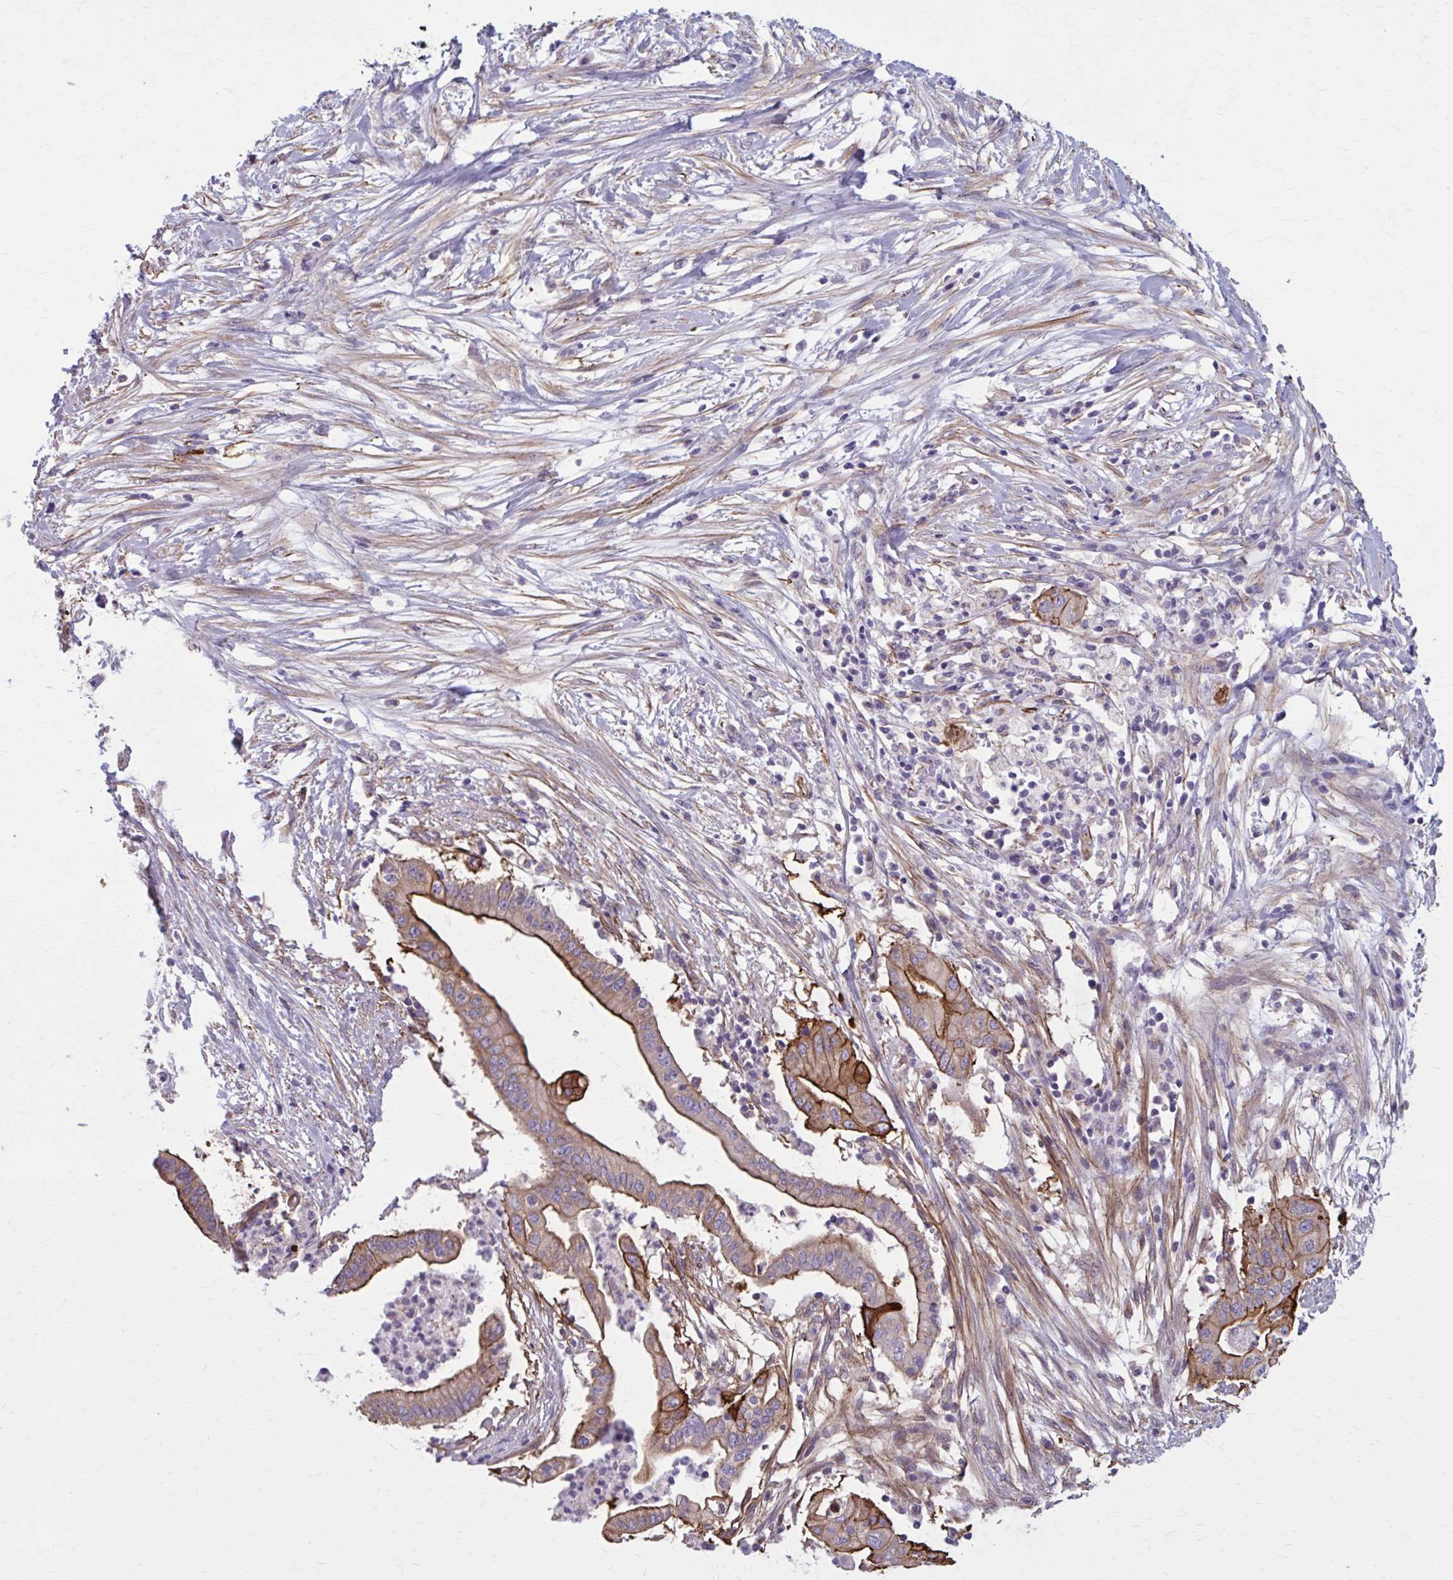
{"staining": {"intensity": "strong", "quantity": "25%-75%", "location": "cytoplasmic/membranous"}, "tissue": "pancreatic cancer", "cell_type": "Tumor cells", "image_type": "cancer", "snomed": [{"axis": "morphology", "description": "Adenocarcinoma, NOS"}, {"axis": "topography", "description": "Pancreas"}], "caption": "There is high levels of strong cytoplasmic/membranous staining in tumor cells of pancreatic cancer, as demonstrated by immunohistochemical staining (brown color).", "gene": "ZDHHC7", "patient": {"sex": "male", "age": 68}}